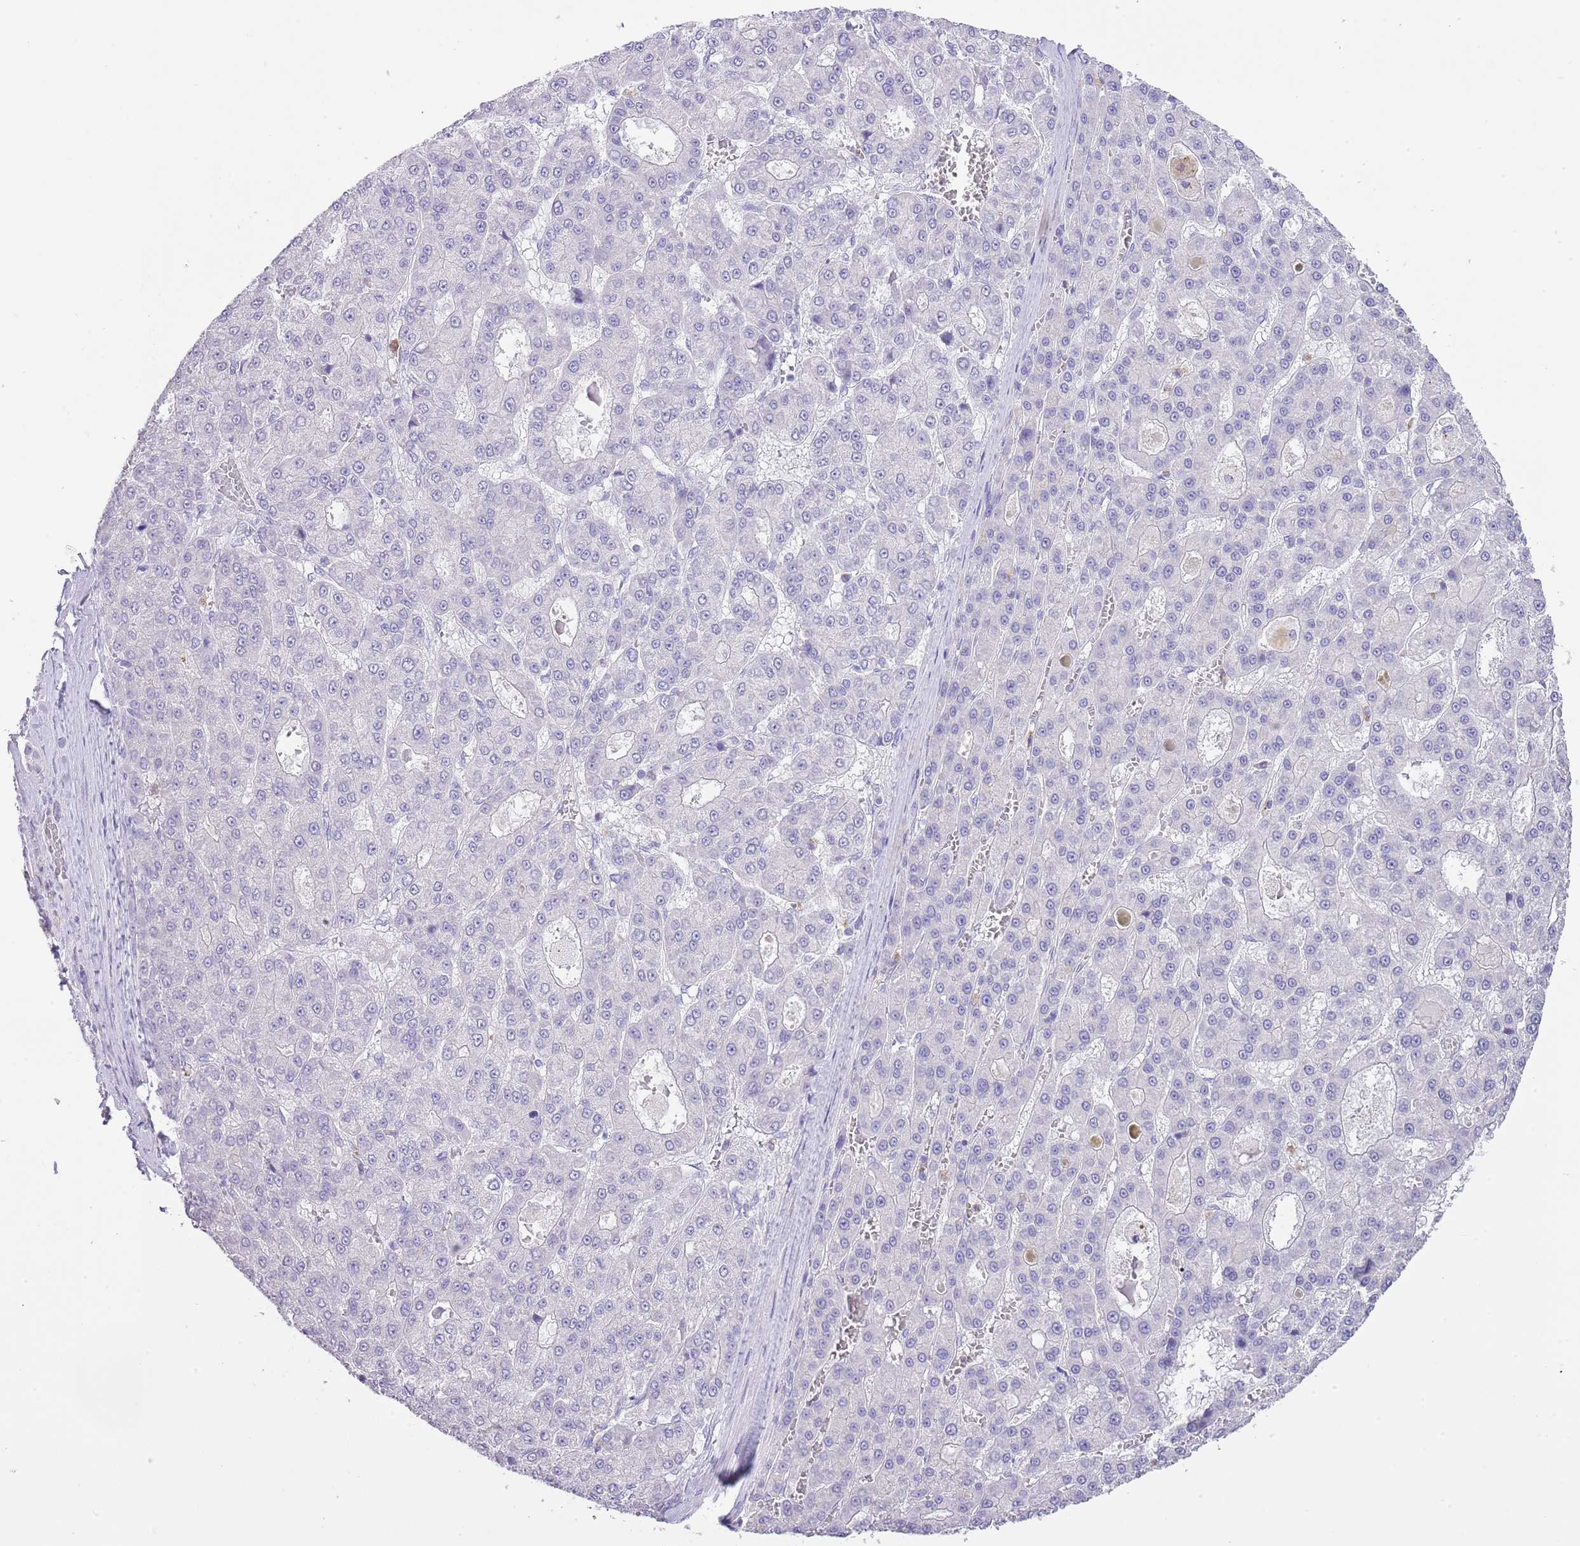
{"staining": {"intensity": "negative", "quantity": "none", "location": "none"}, "tissue": "liver cancer", "cell_type": "Tumor cells", "image_type": "cancer", "snomed": [{"axis": "morphology", "description": "Carcinoma, Hepatocellular, NOS"}, {"axis": "topography", "description": "Liver"}], "caption": "IHC of human liver cancer (hepatocellular carcinoma) exhibits no positivity in tumor cells.", "gene": "OR2Z1", "patient": {"sex": "male", "age": 70}}